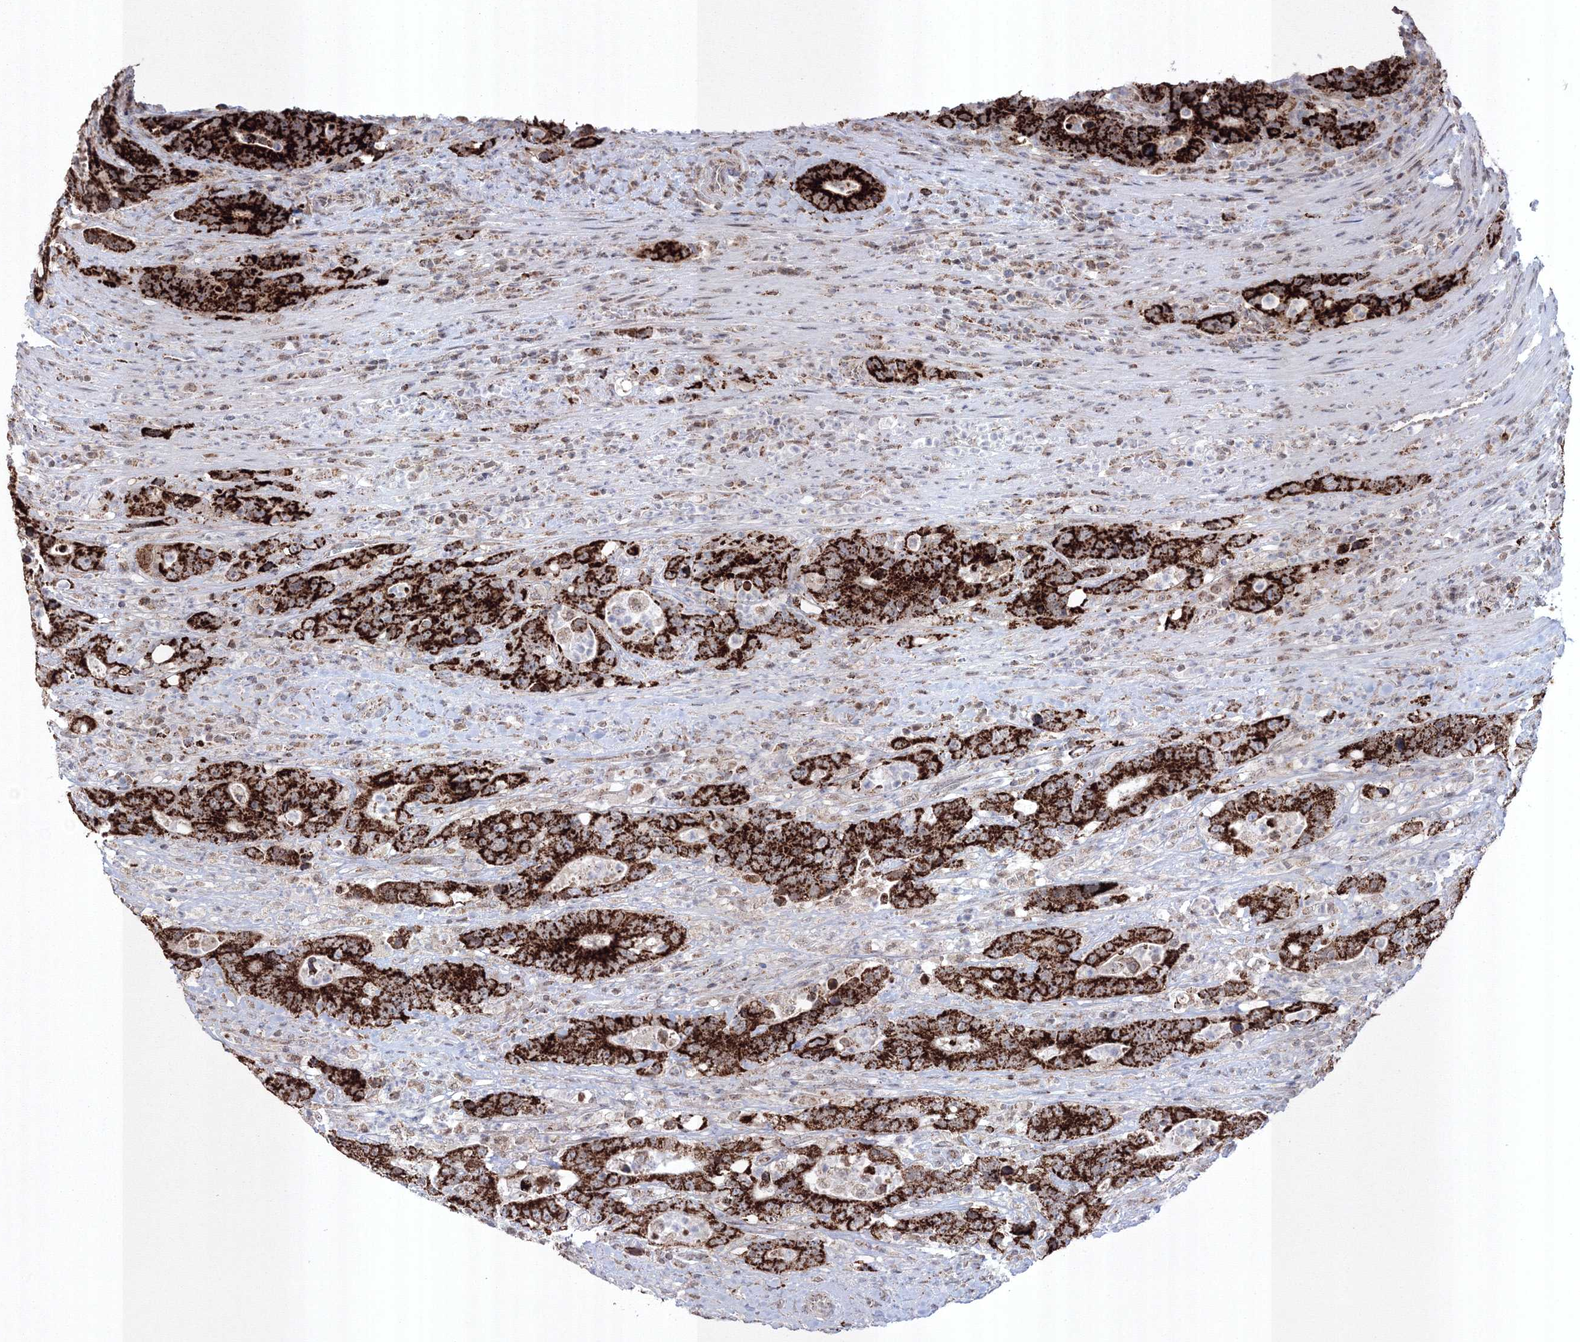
{"staining": {"intensity": "strong", "quantity": ">75%", "location": "cytoplasmic/membranous"}, "tissue": "colorectal cancer", "cell_type": "Tumor cells", "image_type": "cancer", "snomed": [{"axis": "morphology", "description": "Adenocarcinoma, NOS"}, {"axis": "topography", "description": "Colon"}], "caption": "A histopathology image showing strong cytoplasmic/membranous positivity in about >75% of tumor cells in colorectal cancer (adenocarcinoma), as visualized by brown immunohistochemical staining.", "gene": "GRSF1", "patient": {"sex": "female", "age": 75}}